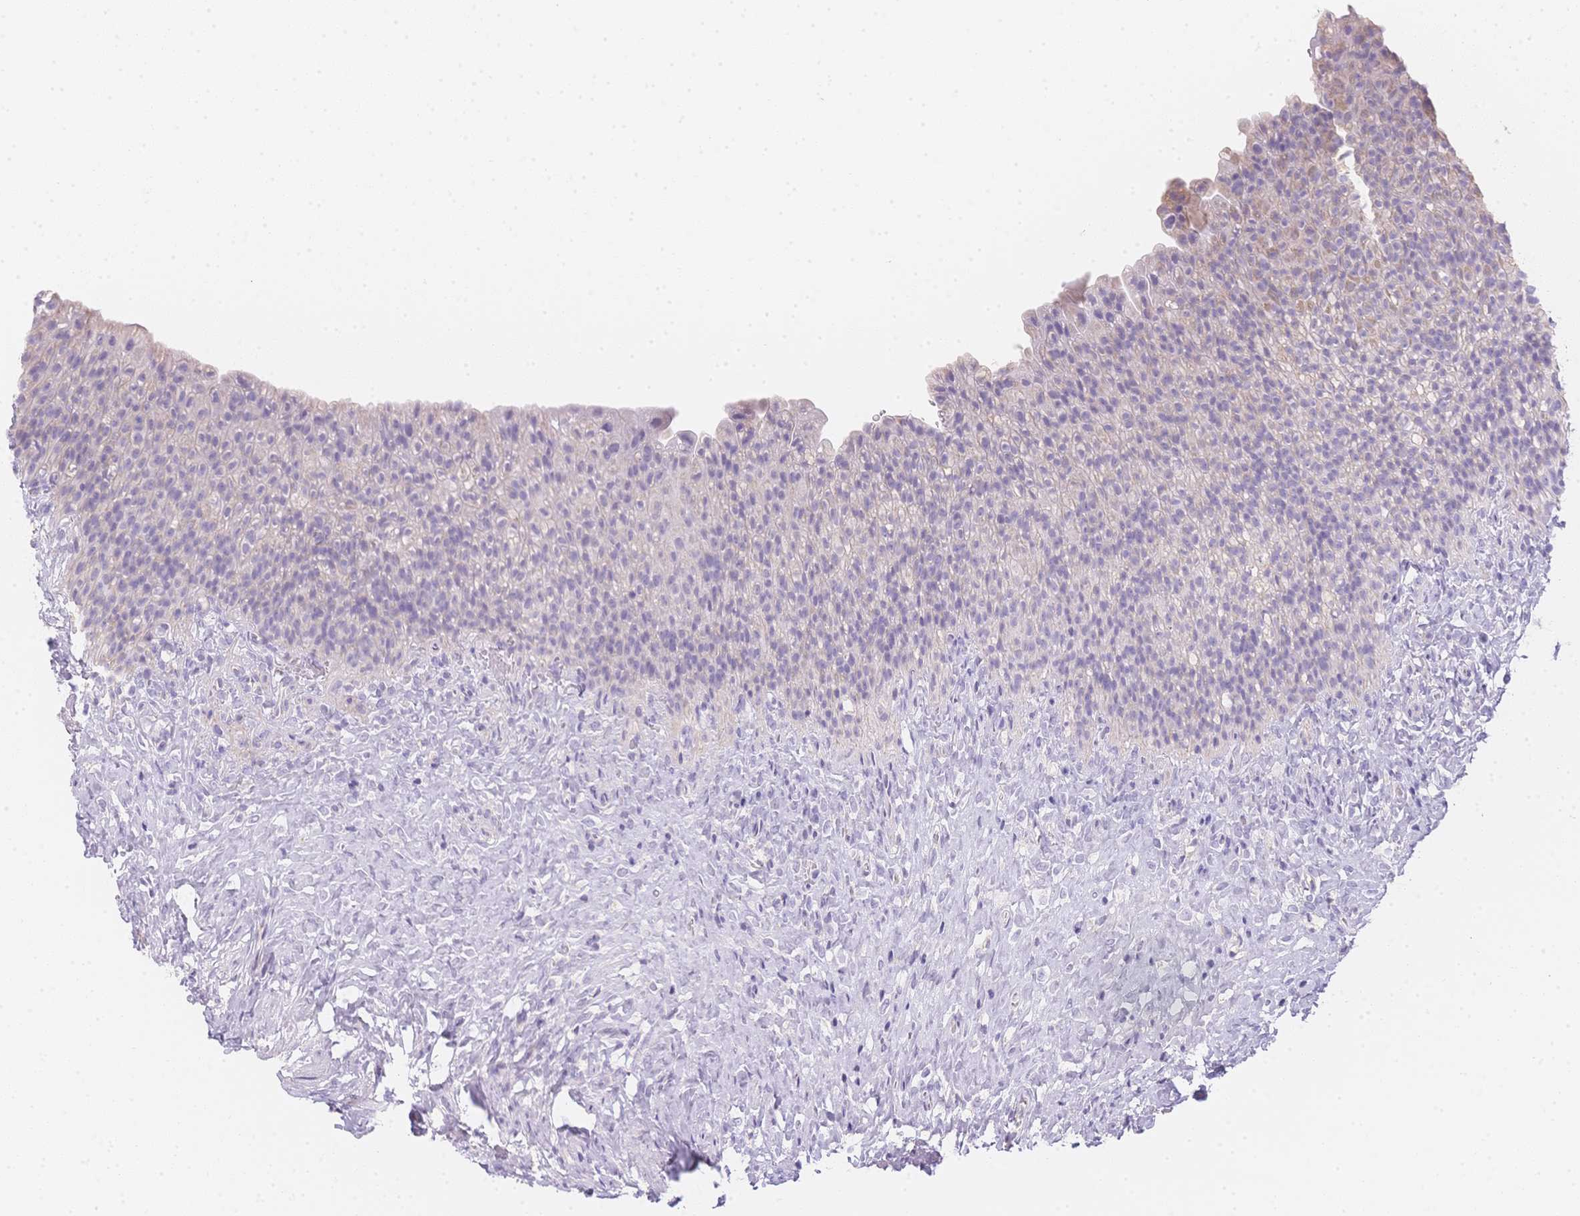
{"staining": {"intensity": "negative", "quantity": "none", "location": "none"}, "tissue": "urinary bladder", "cell_type": "Urothelial cells", "image_type": "normal", "snomed": [{"axis": "morphology", "description": "Normal tissue, NOS"}, {"axis": "topography", "description": "Urinary bladder"}, {"axis": "topography", "description": "Prostate"}], "caption": "Micrograph shows no protein staining in urothelial cells of normal urinary bladder. Nuclei are stained in blue.", "gene": "SMYD1", "patient": {"sex": "male", "age": 76}}